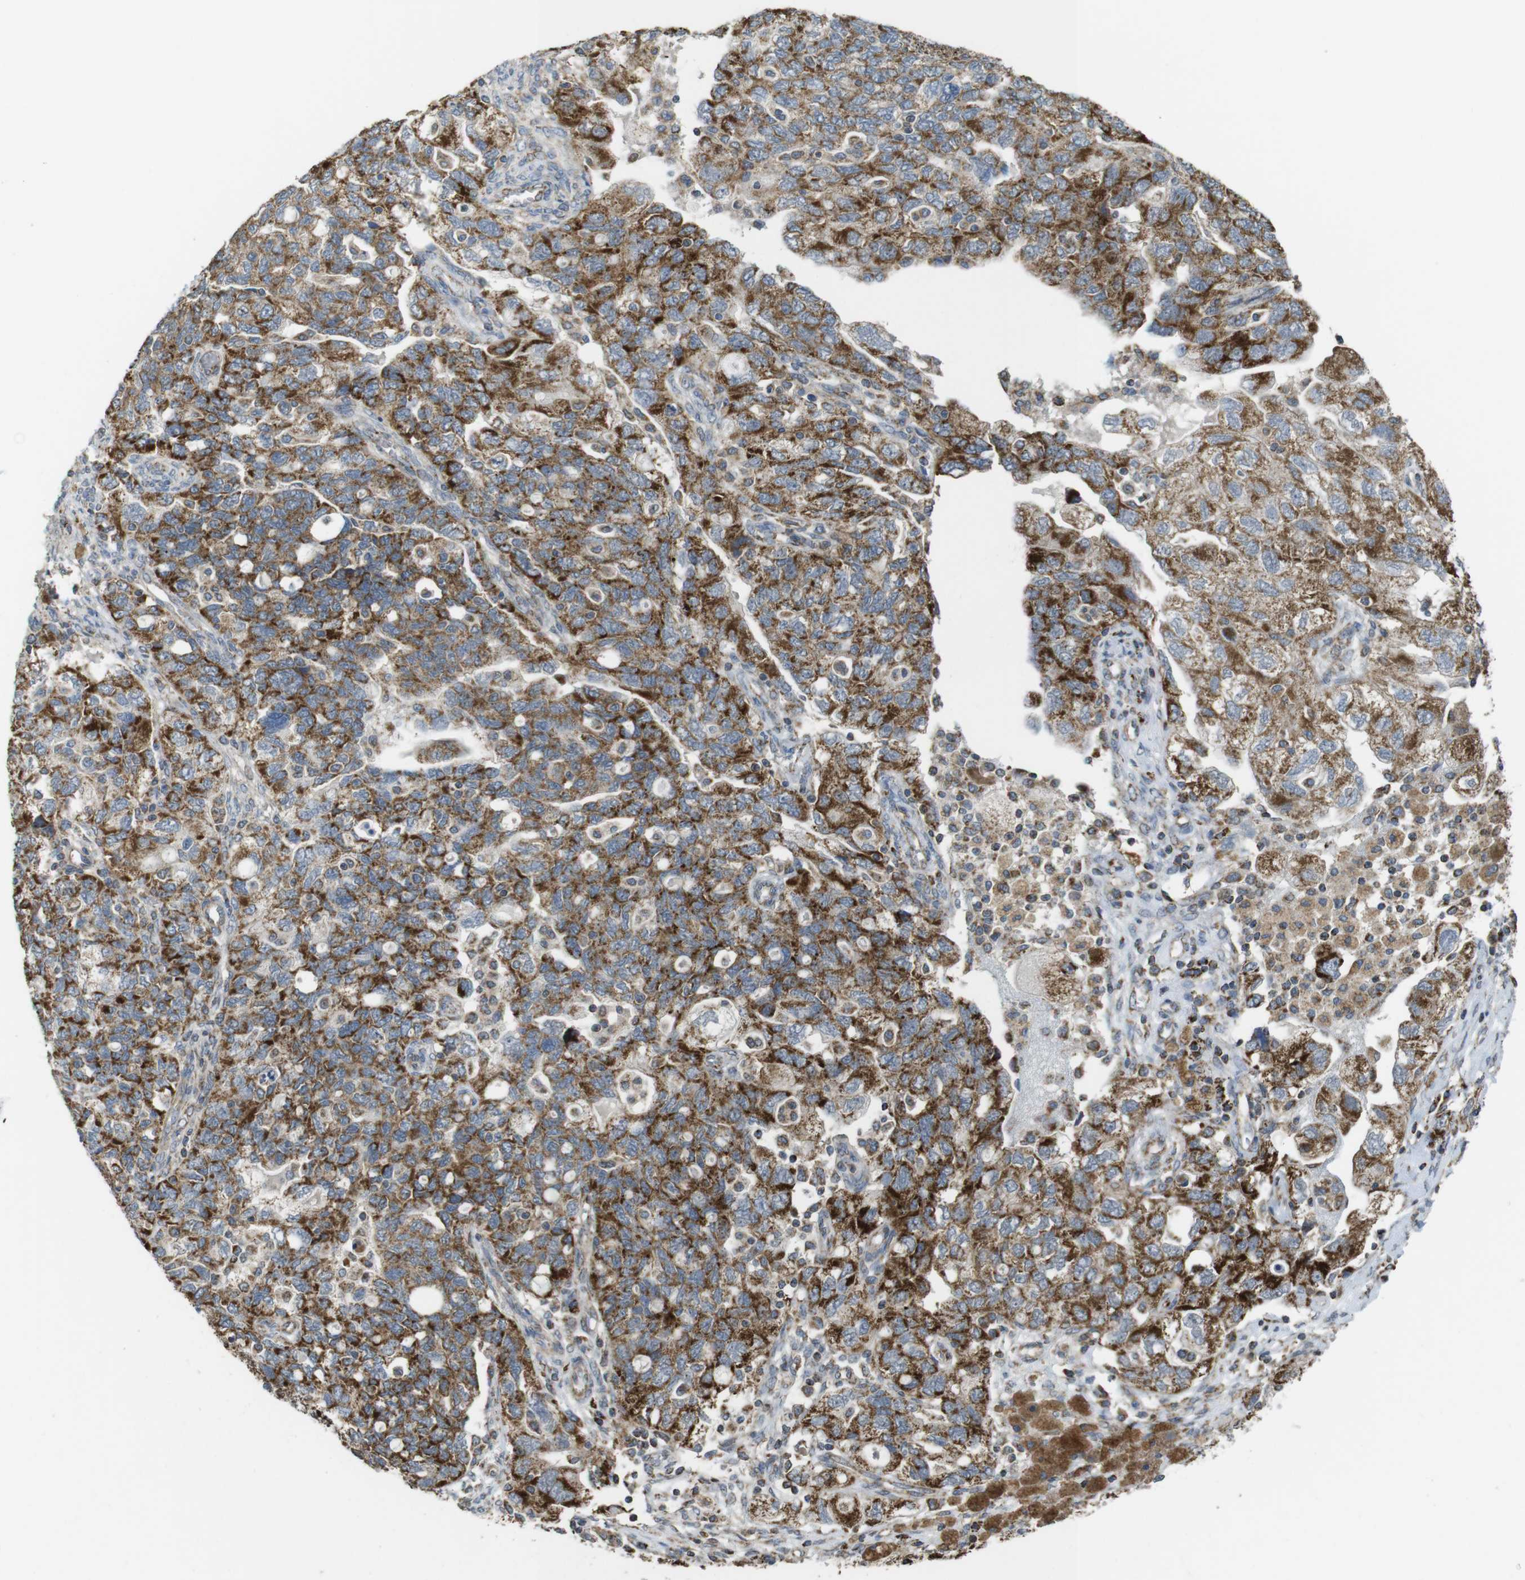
{"staining": {"intensity": "strong", "quantity": ">75%", "location": "cytoplasmic/membranous"}, "tissue": "ovarian cancer", "cell_type": "Tumor cells", "image_type": "cancer", "snomed": [{"axis": "morphology", "description": "Carcinoma, NOS"}, {"axis": "morphology", "description": "Cystadenocarcinoma, serous, NOS"}, {"axis": "topography", "description": "Ovary"}], "caption": "Carcinoma (ovarian) stained for a protein (brown) displays strong cytoplasmic/membranous positive expression in about >75% of tumor cells.", "gene": "CALHM2", "patient": {"sex": "female", "age": 69}}